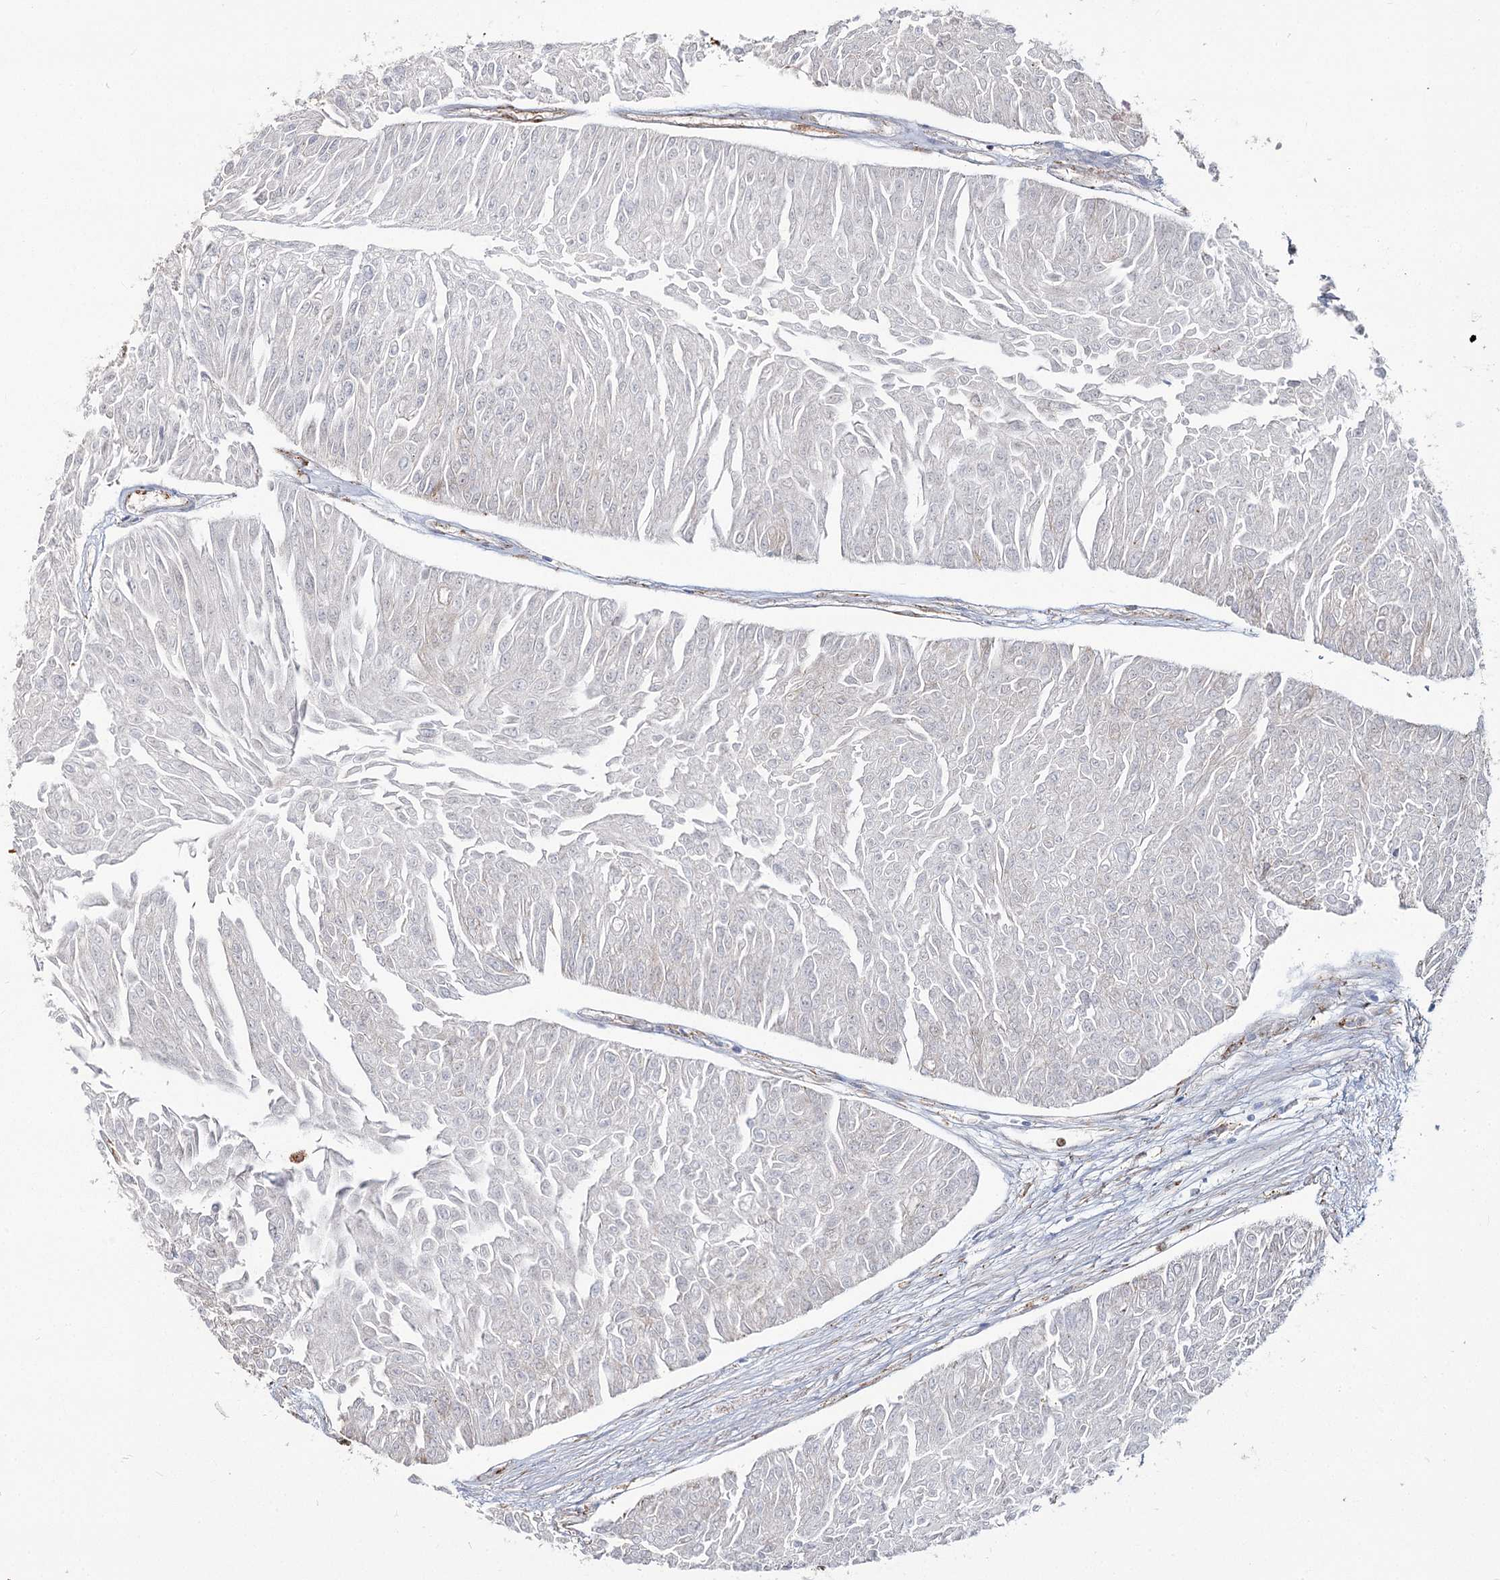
{"staining": {"intensity": "negative", "quantity": "none", "location": "none"}, "tissue": "urothelial cancer", "cell_type": "Tumor cells", "image_type": "cancer", "snomed": [{"axis": "morphology", "description": "Urothelial carcinoma, Low grade"}, {"axis": "topography", "description": "Urinary bladder"}], "caption": "Immunohistochemical staining of human low-grade urothelial carcinoma reveals no significant positivity in tumor cells.", "gene": "ZCCHC9", "patient": {"sex": "male", "age": 67}}